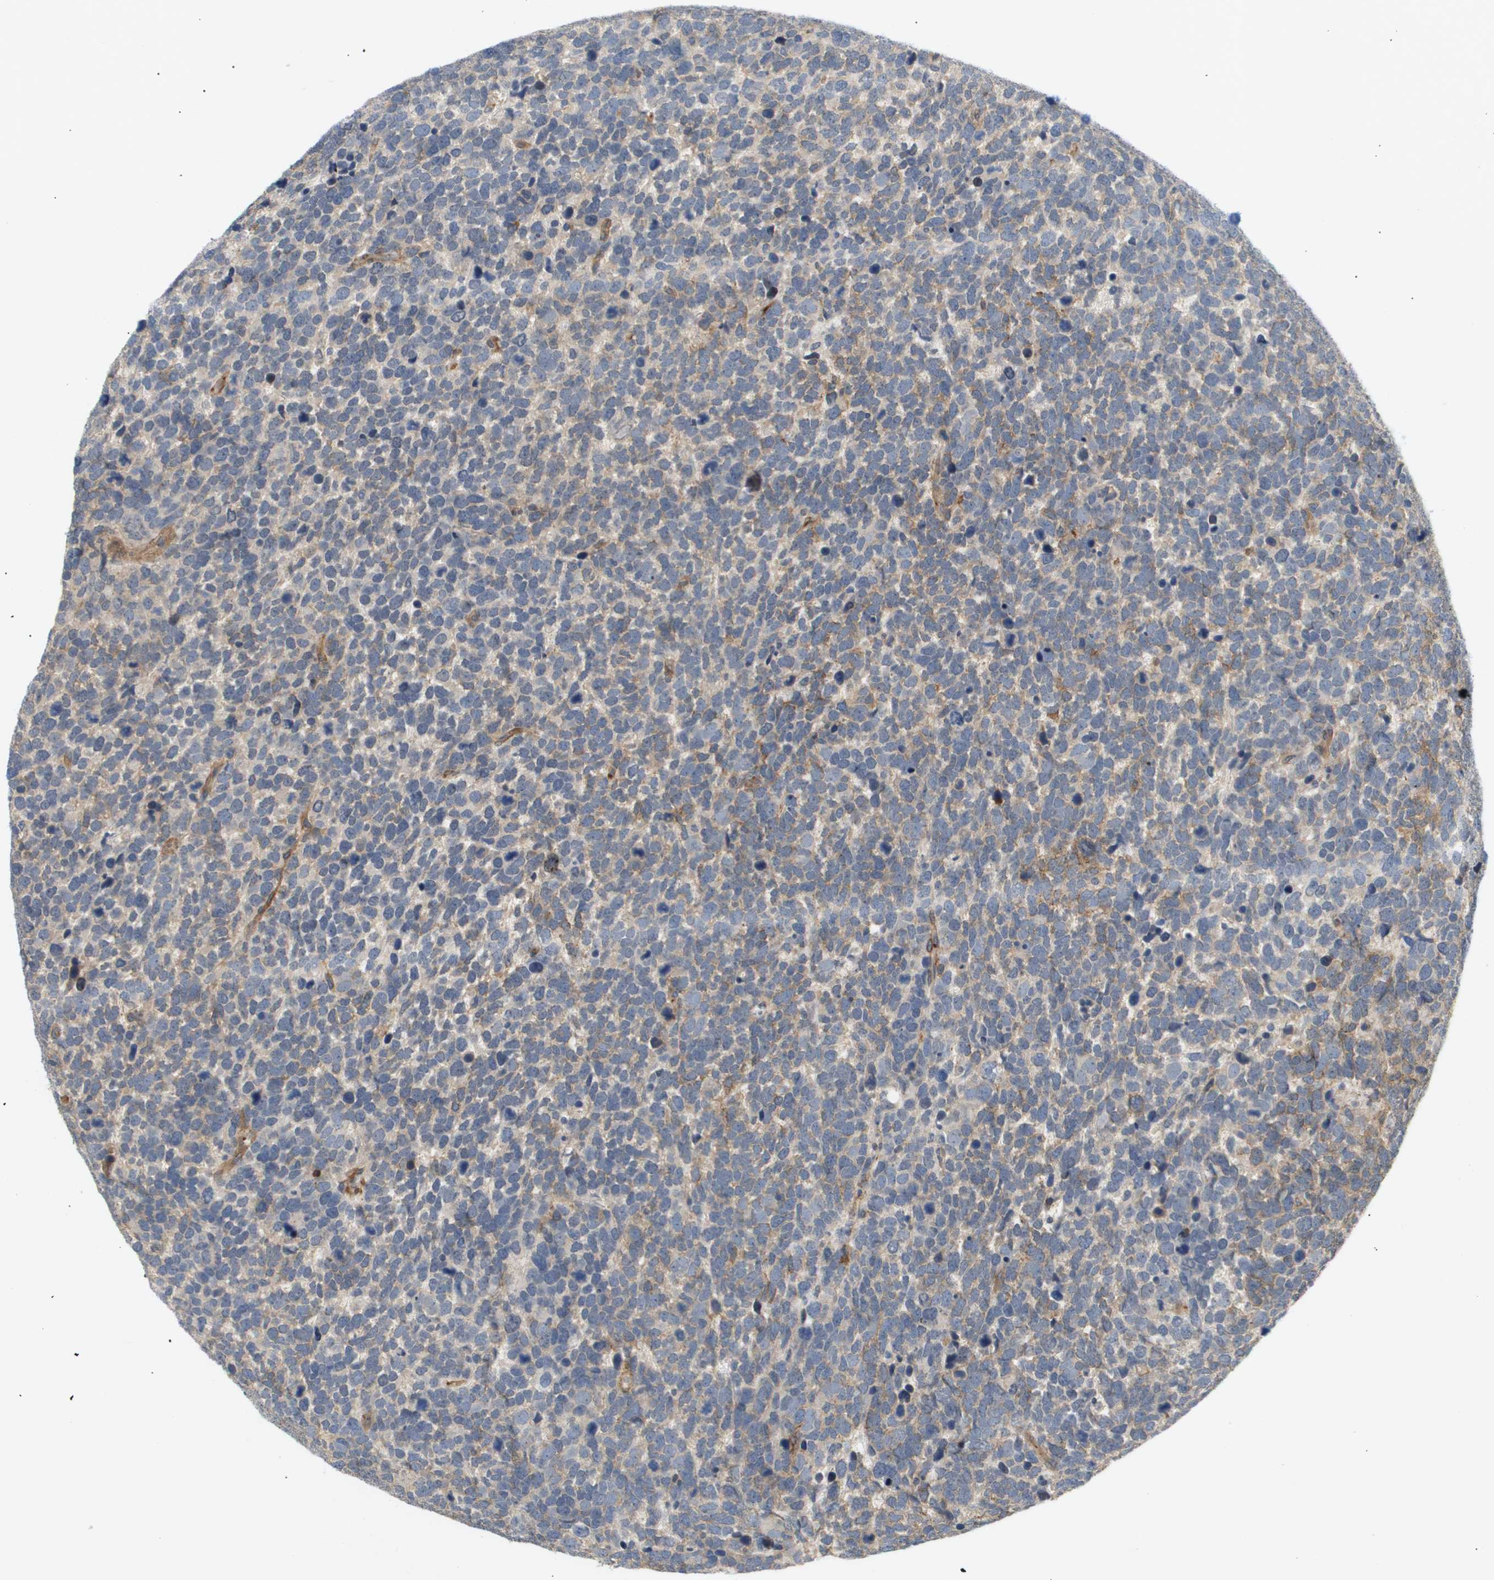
{"staining": {"intensity": "weak", "quantity": "<25%", "location": "cytoplasmic/membranous"}, "tissue": "urothelial cancer", "cell_type": "Tumor cells", "image_type": "cancer", "snomed": [{"axis": "morphology", "description": "Urothelial carcinoma, High grade"}, {"axis": "topography", "description": "Urinary bladder"}], "caption": "Micrograph shows no significant protein expression in tumor cells of urothelial cancer. Brightfield microscopy of immunohistochemistry stained with DAB (3,3'-diaminobenzidine) (brown) and hematoxylin (blue), captured at high magnification.", "gene": "CORO2B", "patient": {"sex": "female", "age": 82}}